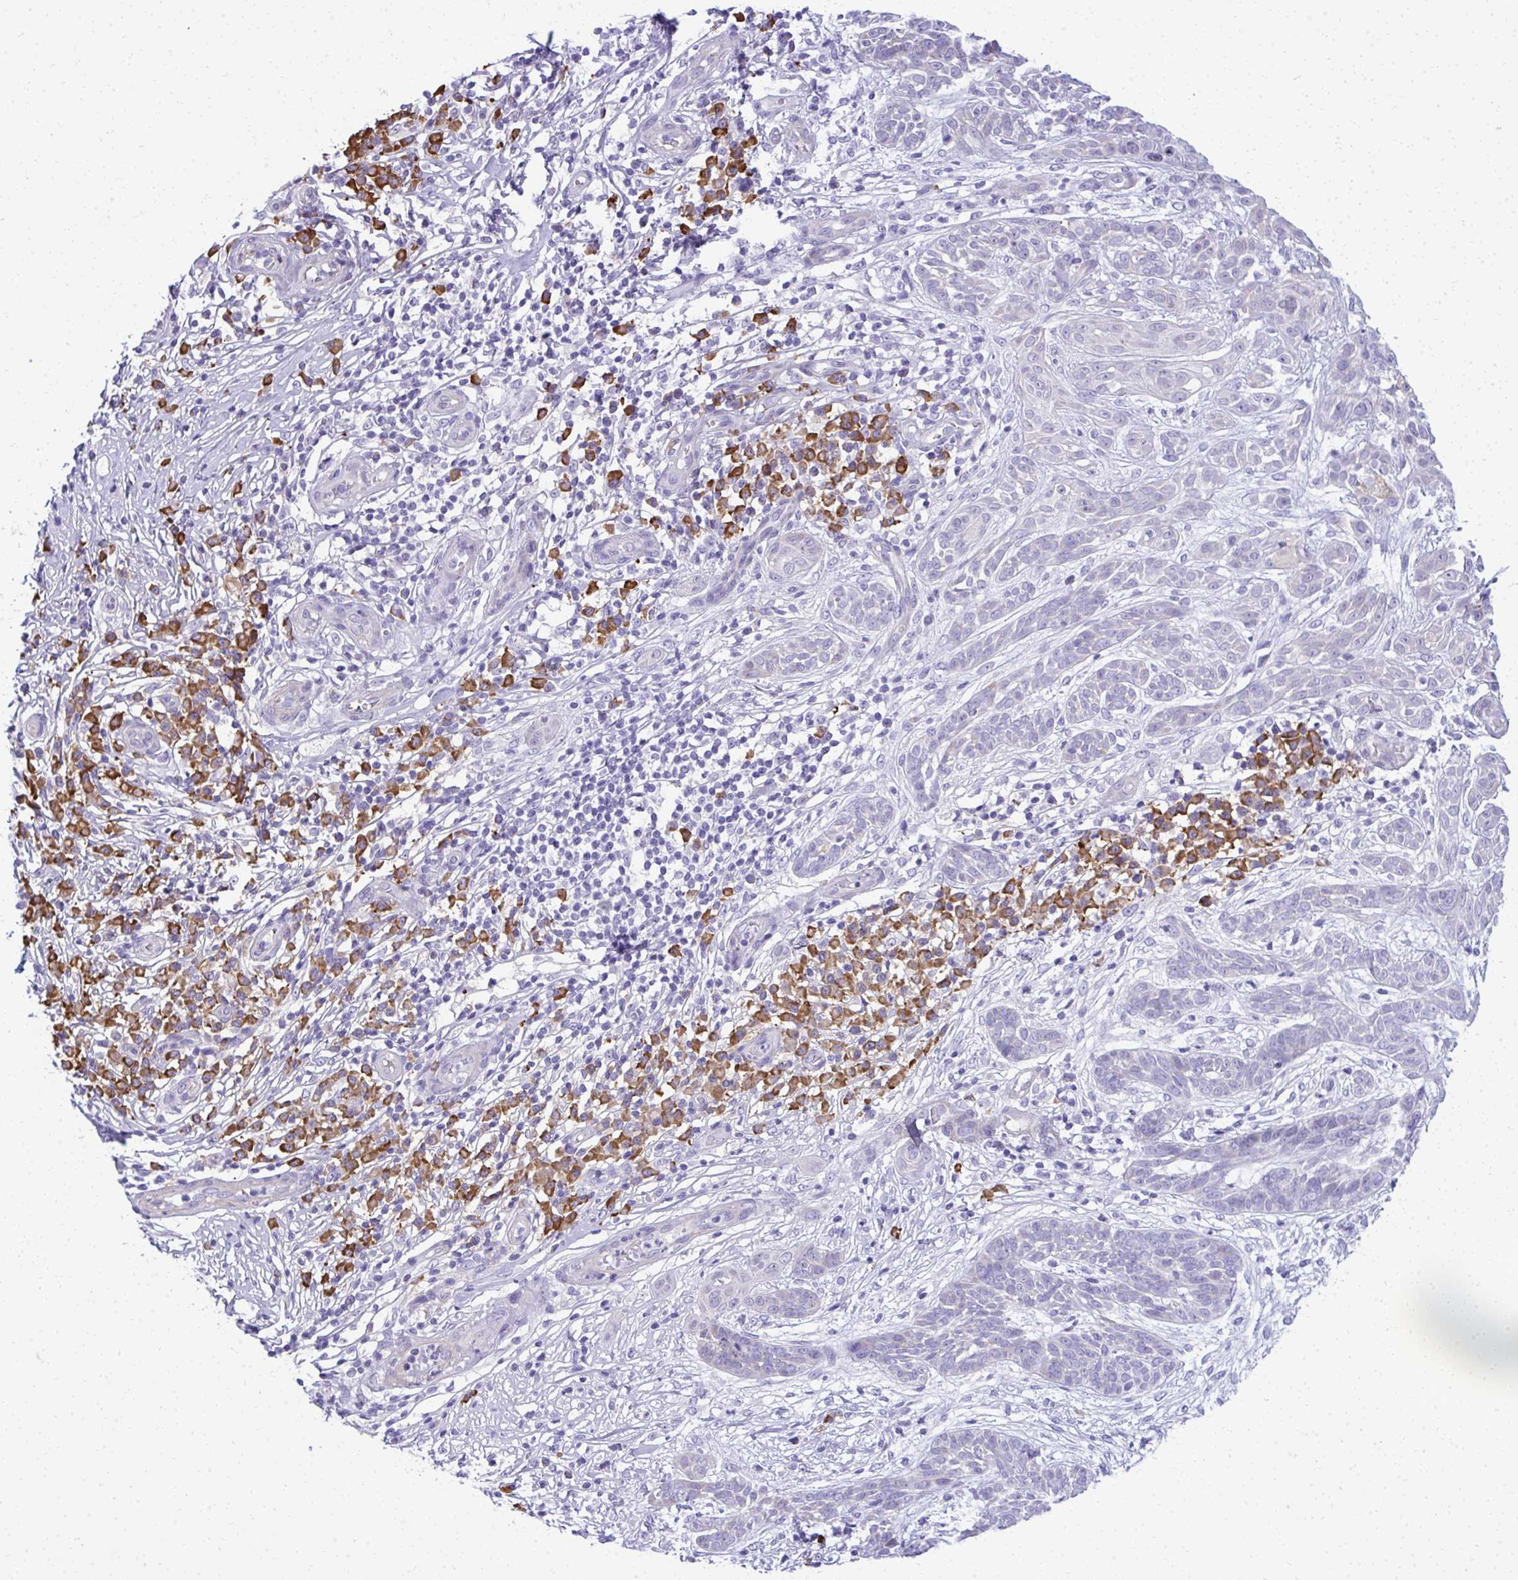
{"staining": {"intensity": "negative", "quantity": "none", "location": "none"}, "tissue": "skin cancer", "cell_type": "Tumor cells", "image_type": "cancer", "snomed": [{"axis": "morphology", "description": "Basal cell carcinoma"}, {"axis": "topography", "description": "Skin"}, {"axis": "topography", "description": "Skin, foot"}], "caption": "Tumor cells are negative for brown protein staining in skin cancer (basal cell carcinoma).", "gene": "PUS7L", "patient": {"sex": "female", "age": 86}}